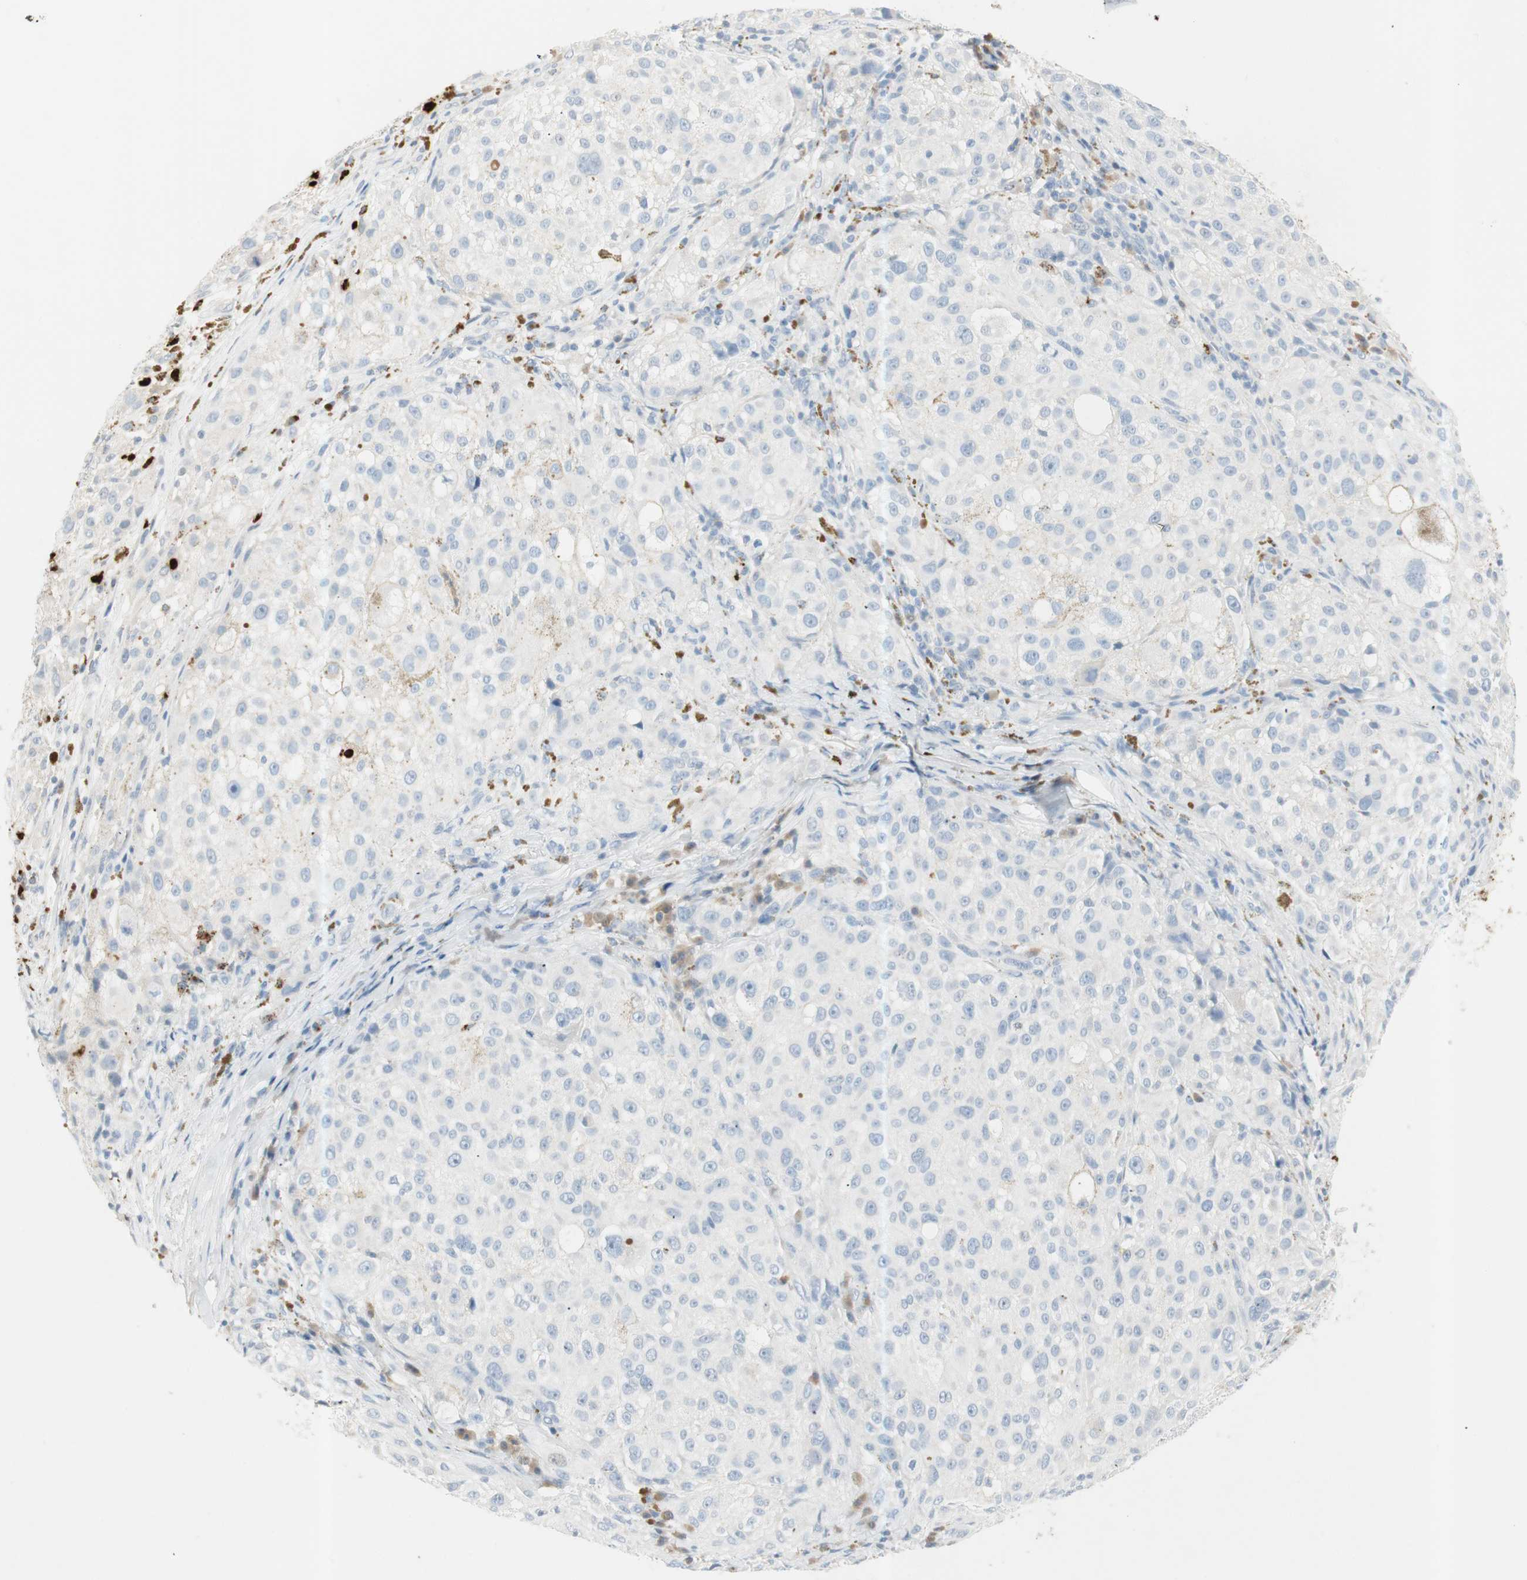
{"staining": {"intensity": "negative", "quantity": "none", "location": "none"}, "tissue": "melanoma", "cell_type": "Tumor cells", "image_type": "cancer", "snomed": [{"axis": "morphology", "description": "Necrosis, NOS"}, {"axis": "morphology", "description": "Malignant melanoma, NOS"}, {"axis": "topography", "description": "Skin"}], "caption": "Immunohistochemistry micrograph of melanoma stained for a protein (brown), which demonstrates no positivity in tumor cells. (Brightfield microscopy of DAB immunohistochemistry (IHC) at high magnification).", "gene": "PRTN3", "patient": {"sex": "female", "age": 87}}